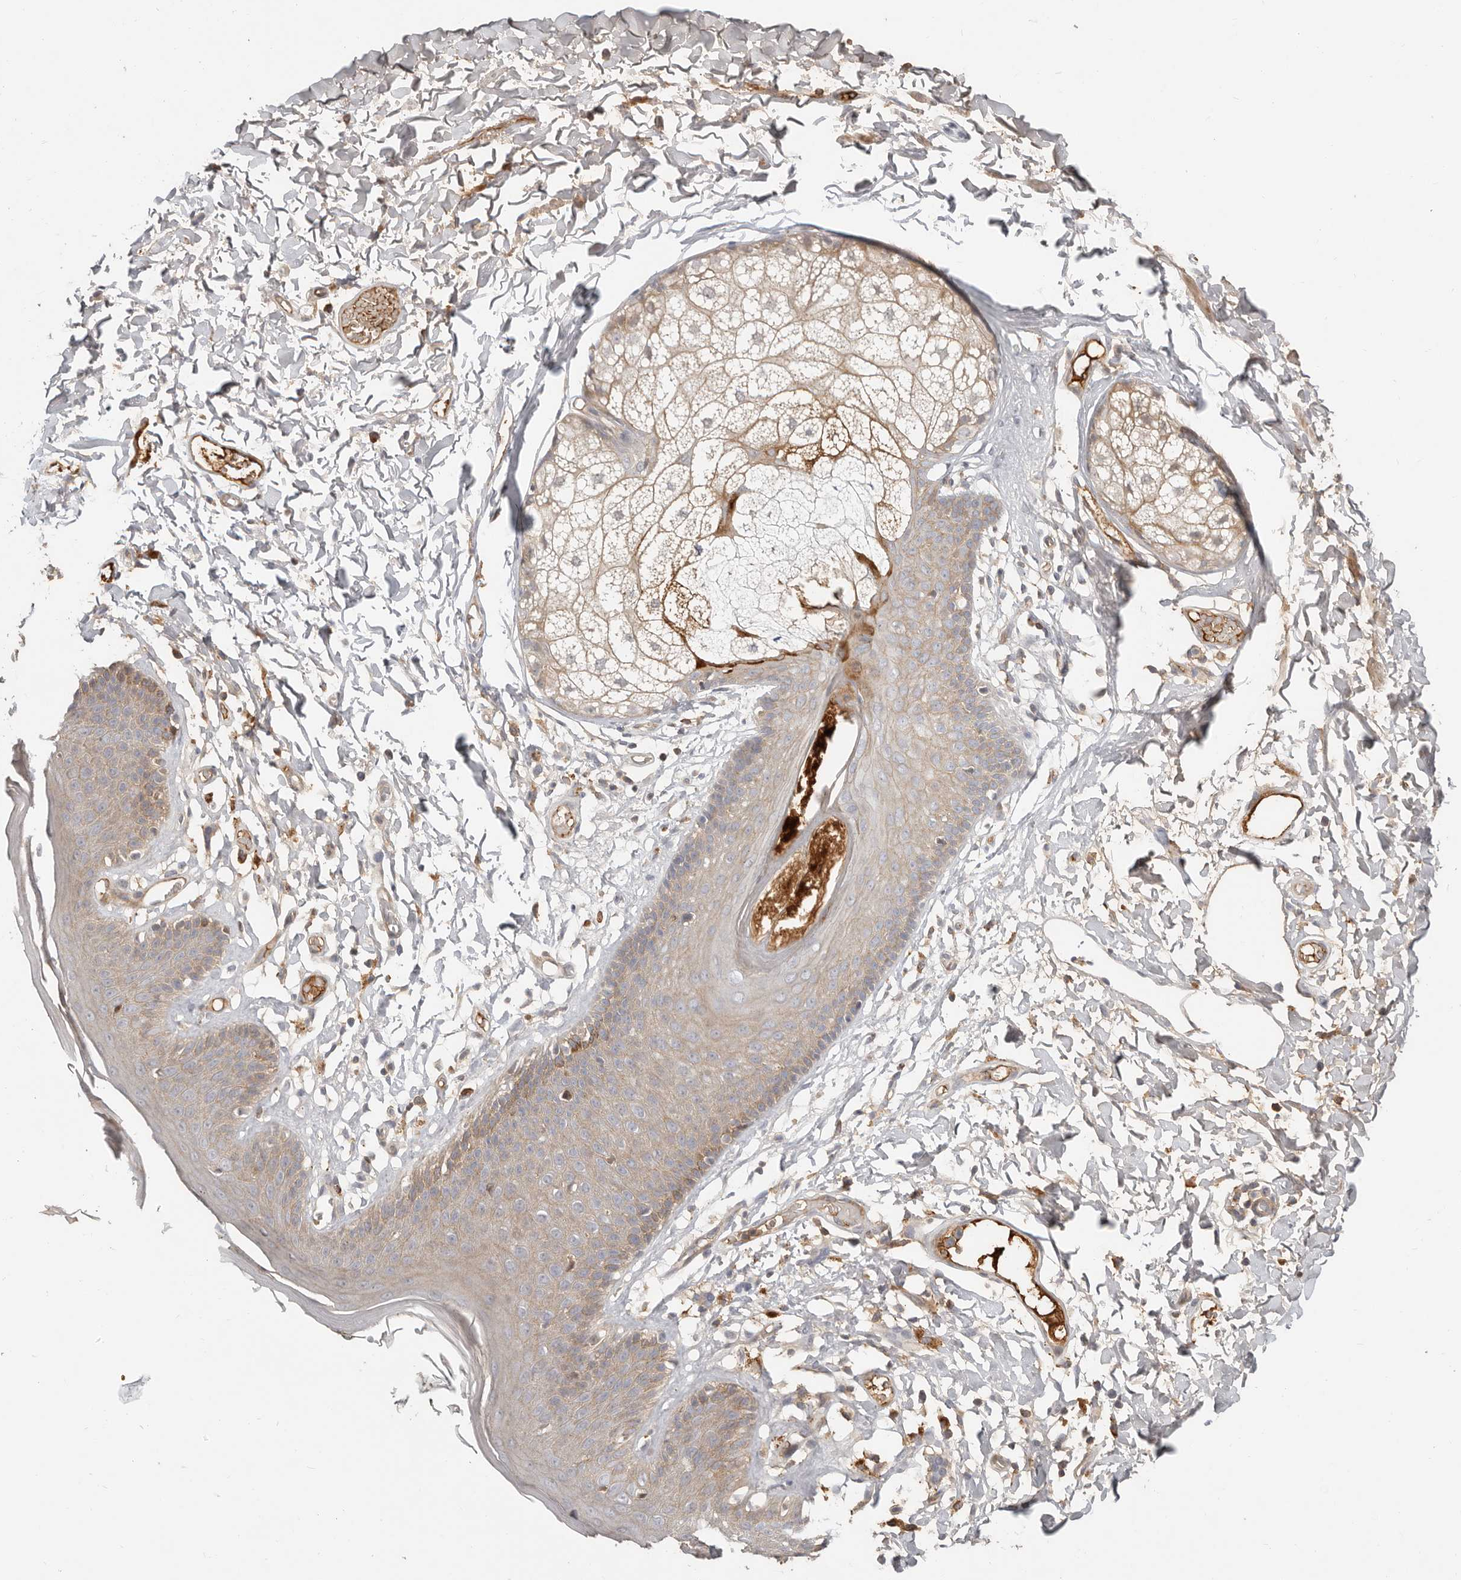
{"staining": {"intensity": "moderate", "quantity": "25%-75%", "location": "cytoplasmic/membranous"}, "tissue": "skin", "cell_type": "Epidermal cells", "image_type": "normal", "snomed": [{"axis": "morphology", "description": "Normal tissue, NOS"}, {"axis": "topography", "description": "Vulva"}], "caption": "A micrograph showing moderate cytoplasmic/membranous expression in about 25%-75% of epidermal cells in unremarkable skin, as visualized by brown immunohistochemical staining.", "gene": "MTFR2", "patient": {"sex": "female", "age": 73}}